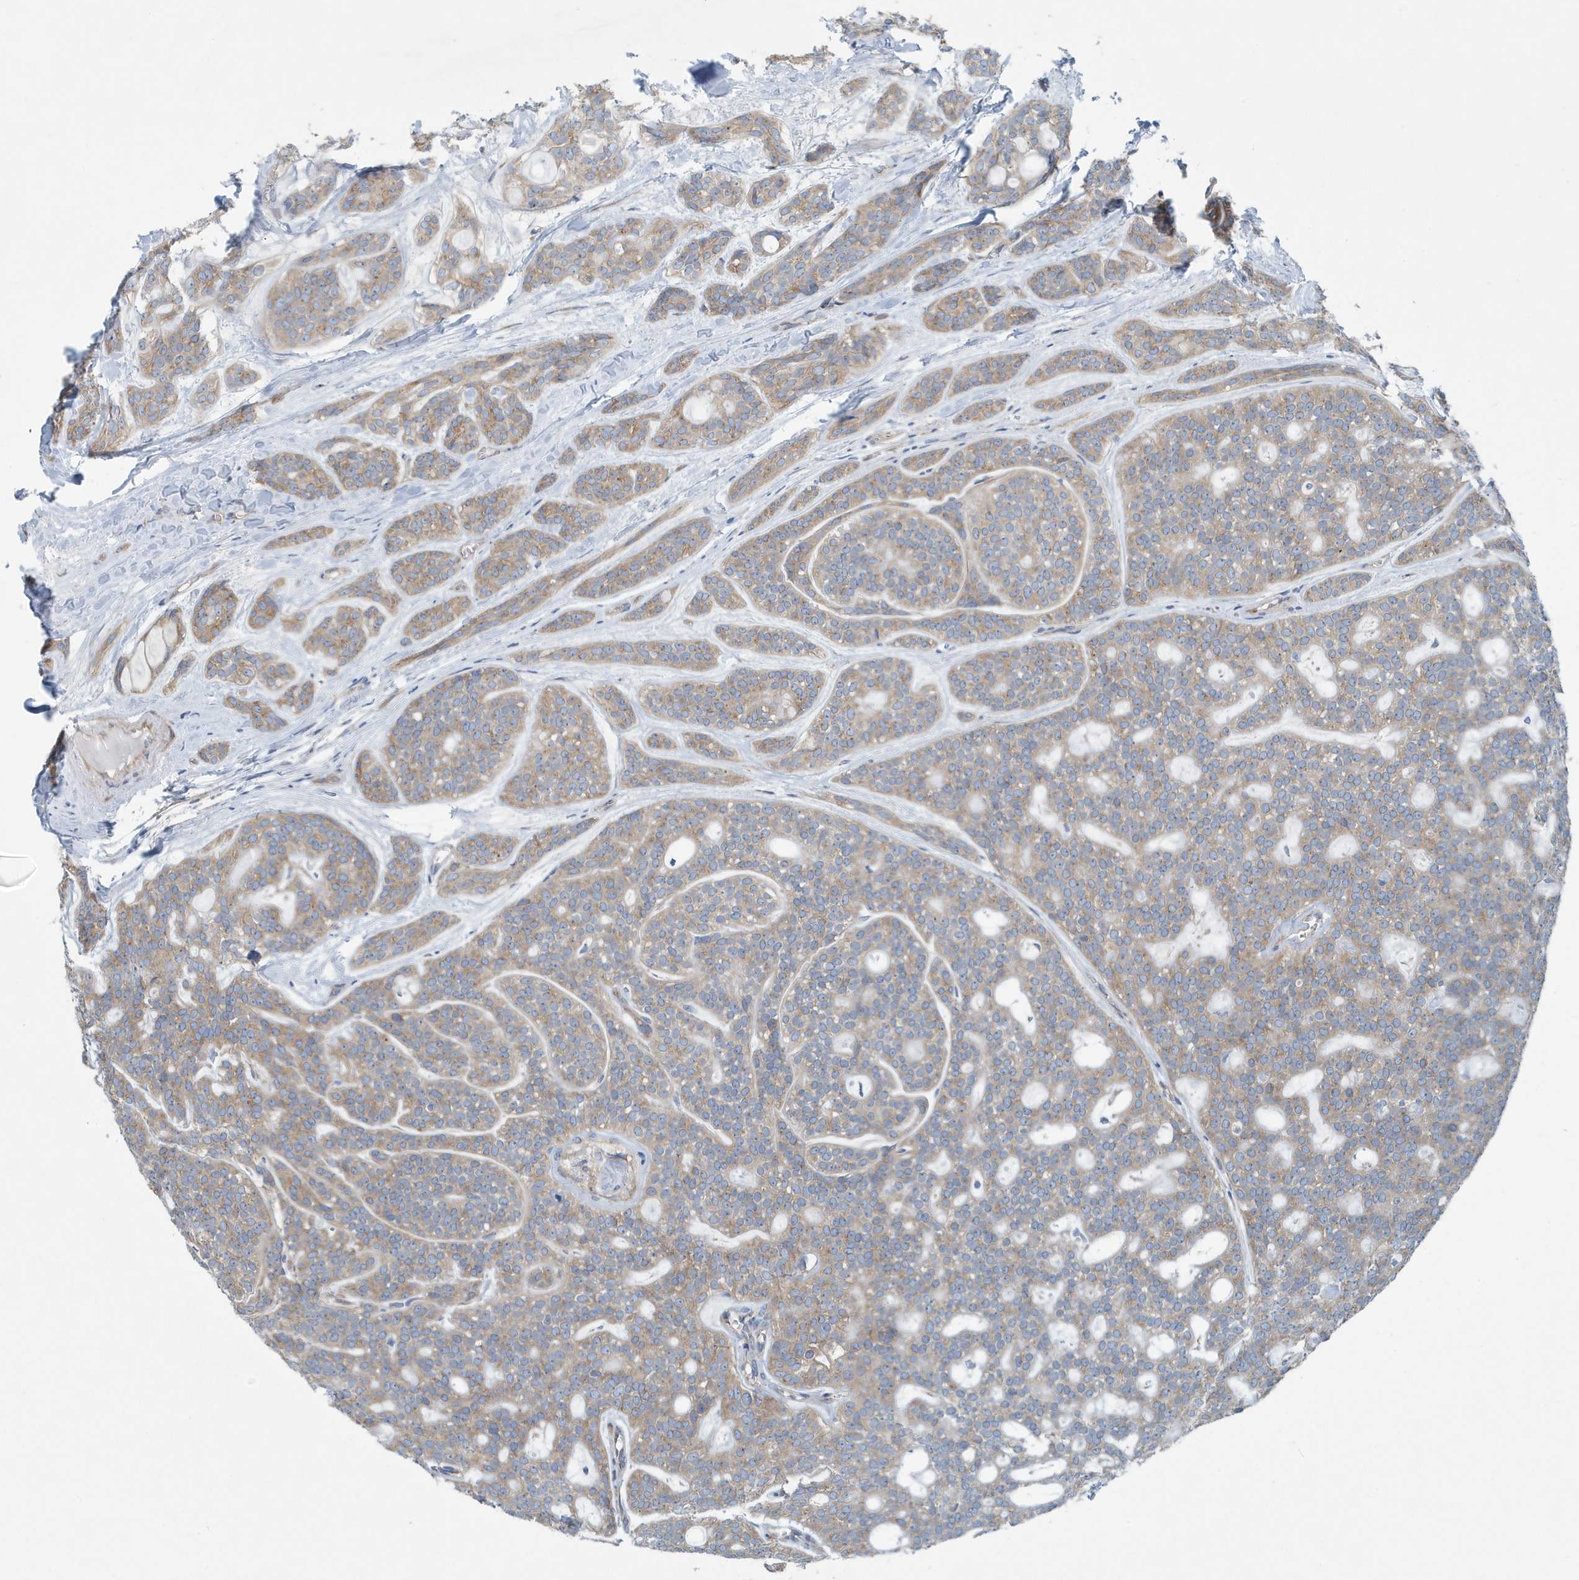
{"staining": {"intensity": "moderate", "quantity": ">75%", "location": "cytoplasmic/membranous"}, "tissue": "head and neck cancer", "cell_type": "Tumor cells", "image_type": "cancer", "snomed": [{"axis": "morphology", "description": "Adenocarcinoma, NOS"}, {"axis": "topography", "description": "Head-Neck"}], "caption": "Protein staining of head and neck cancer tissue demonstrates moderate cytoplasmic/membranous expression in approximately >75% of tumor cells.", "gene": "PPM1M", "patient": {"sex": "male", "age": 66}}